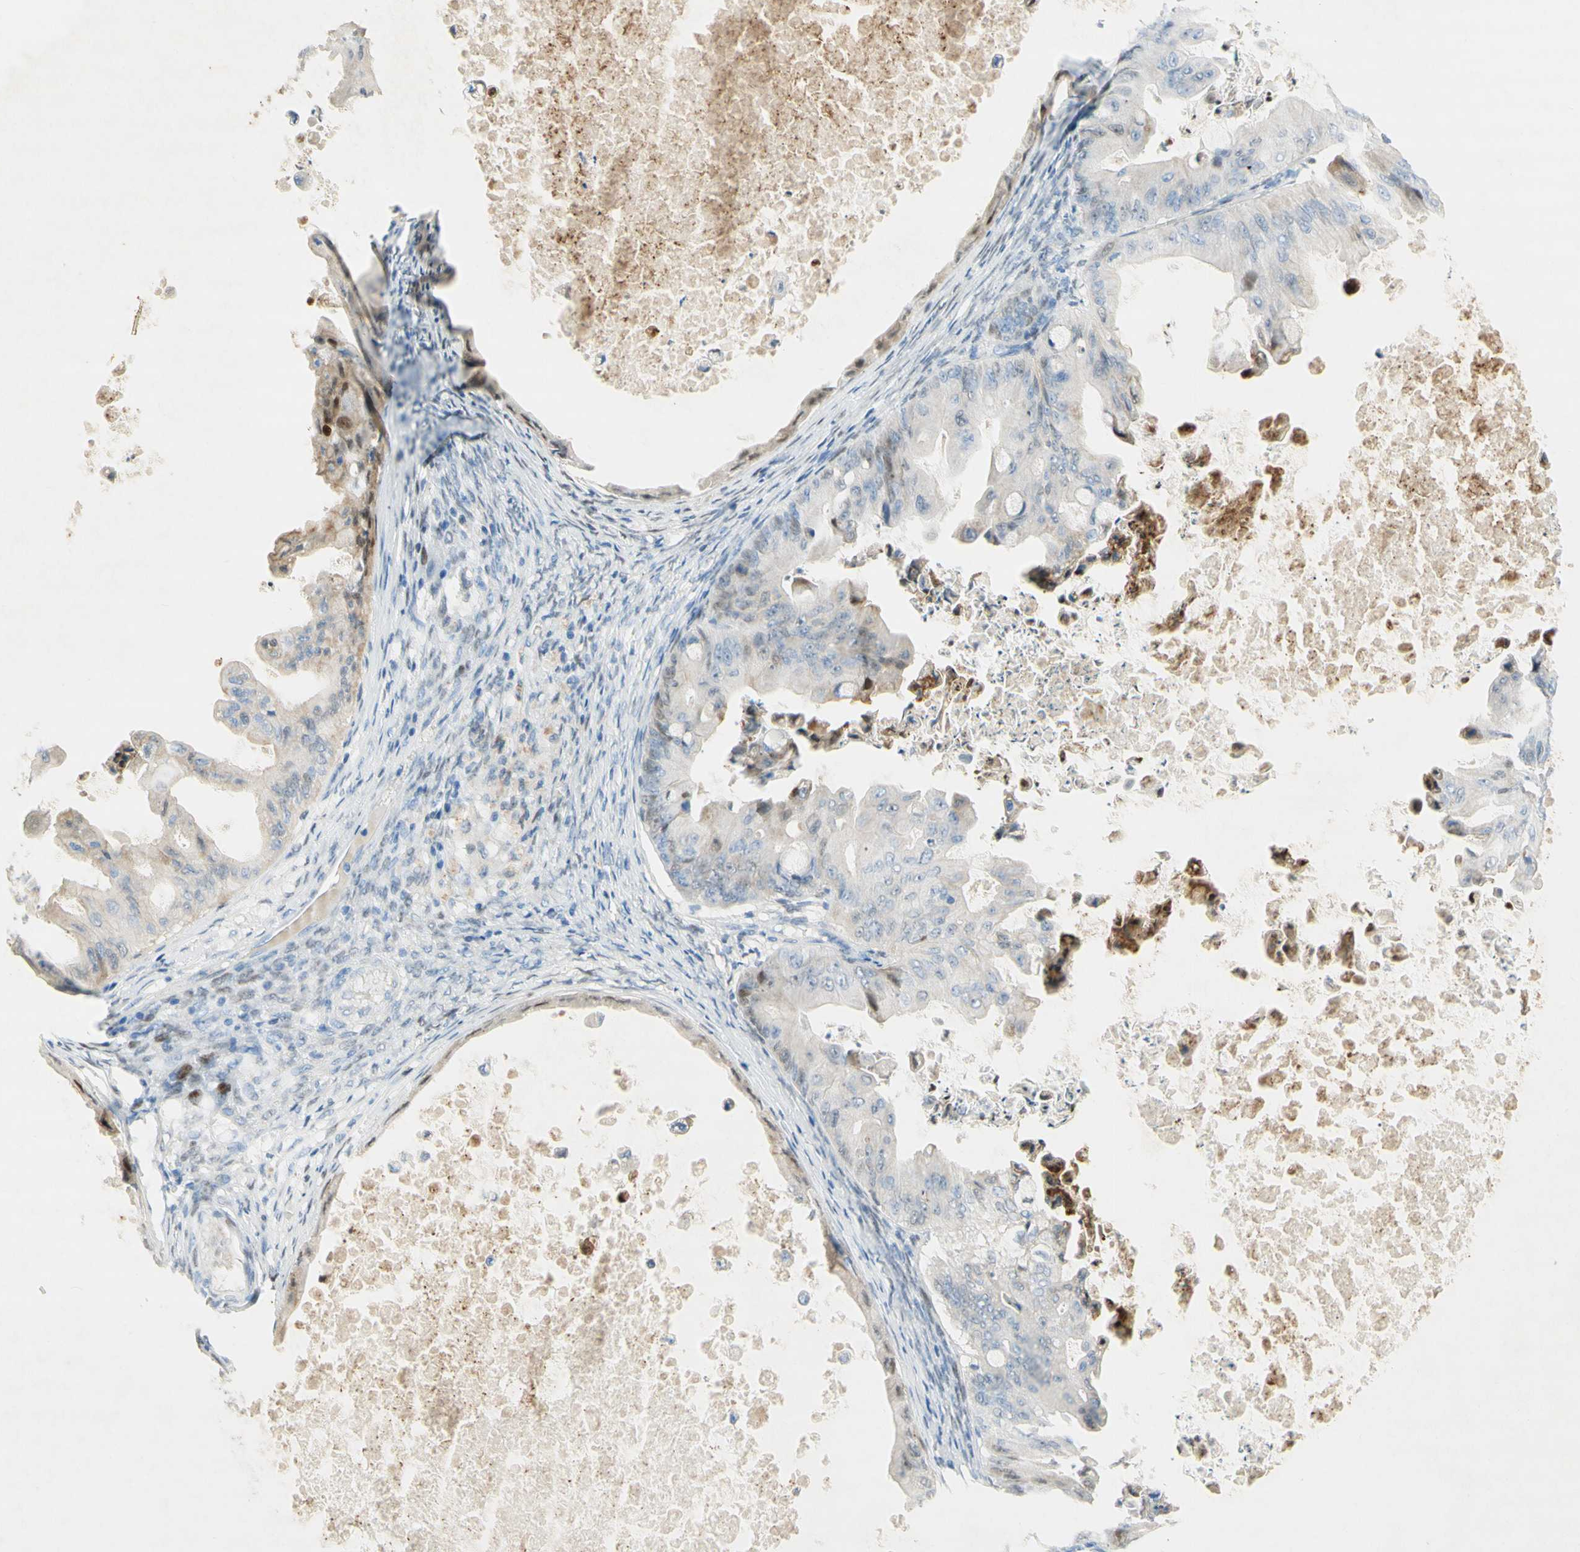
{"staining": {"intensity": "weak", "quantity": "<25%", "location": "cytoplasmic/membranous,nuclear"}, "tissue": "ovarian cancer", "cell_type": "Tumor cells", "image_type": "cancer", "snomed": [{"axis": "morphology", "description": "Cystadenocarcinoma, mucinous, NOS"}, {"axis": "topography", "description": "Ovary"}], "caption": "IHC of human mucinous cystadenocarcinoma (ovarian) shows no staining in tumor cells. The staining is performed using DAB brown chromogen with nuclei counter-stained in using hematoxylin.", "gene": "POLR2J3", "patient": {"sex": "female", "age": 37}}